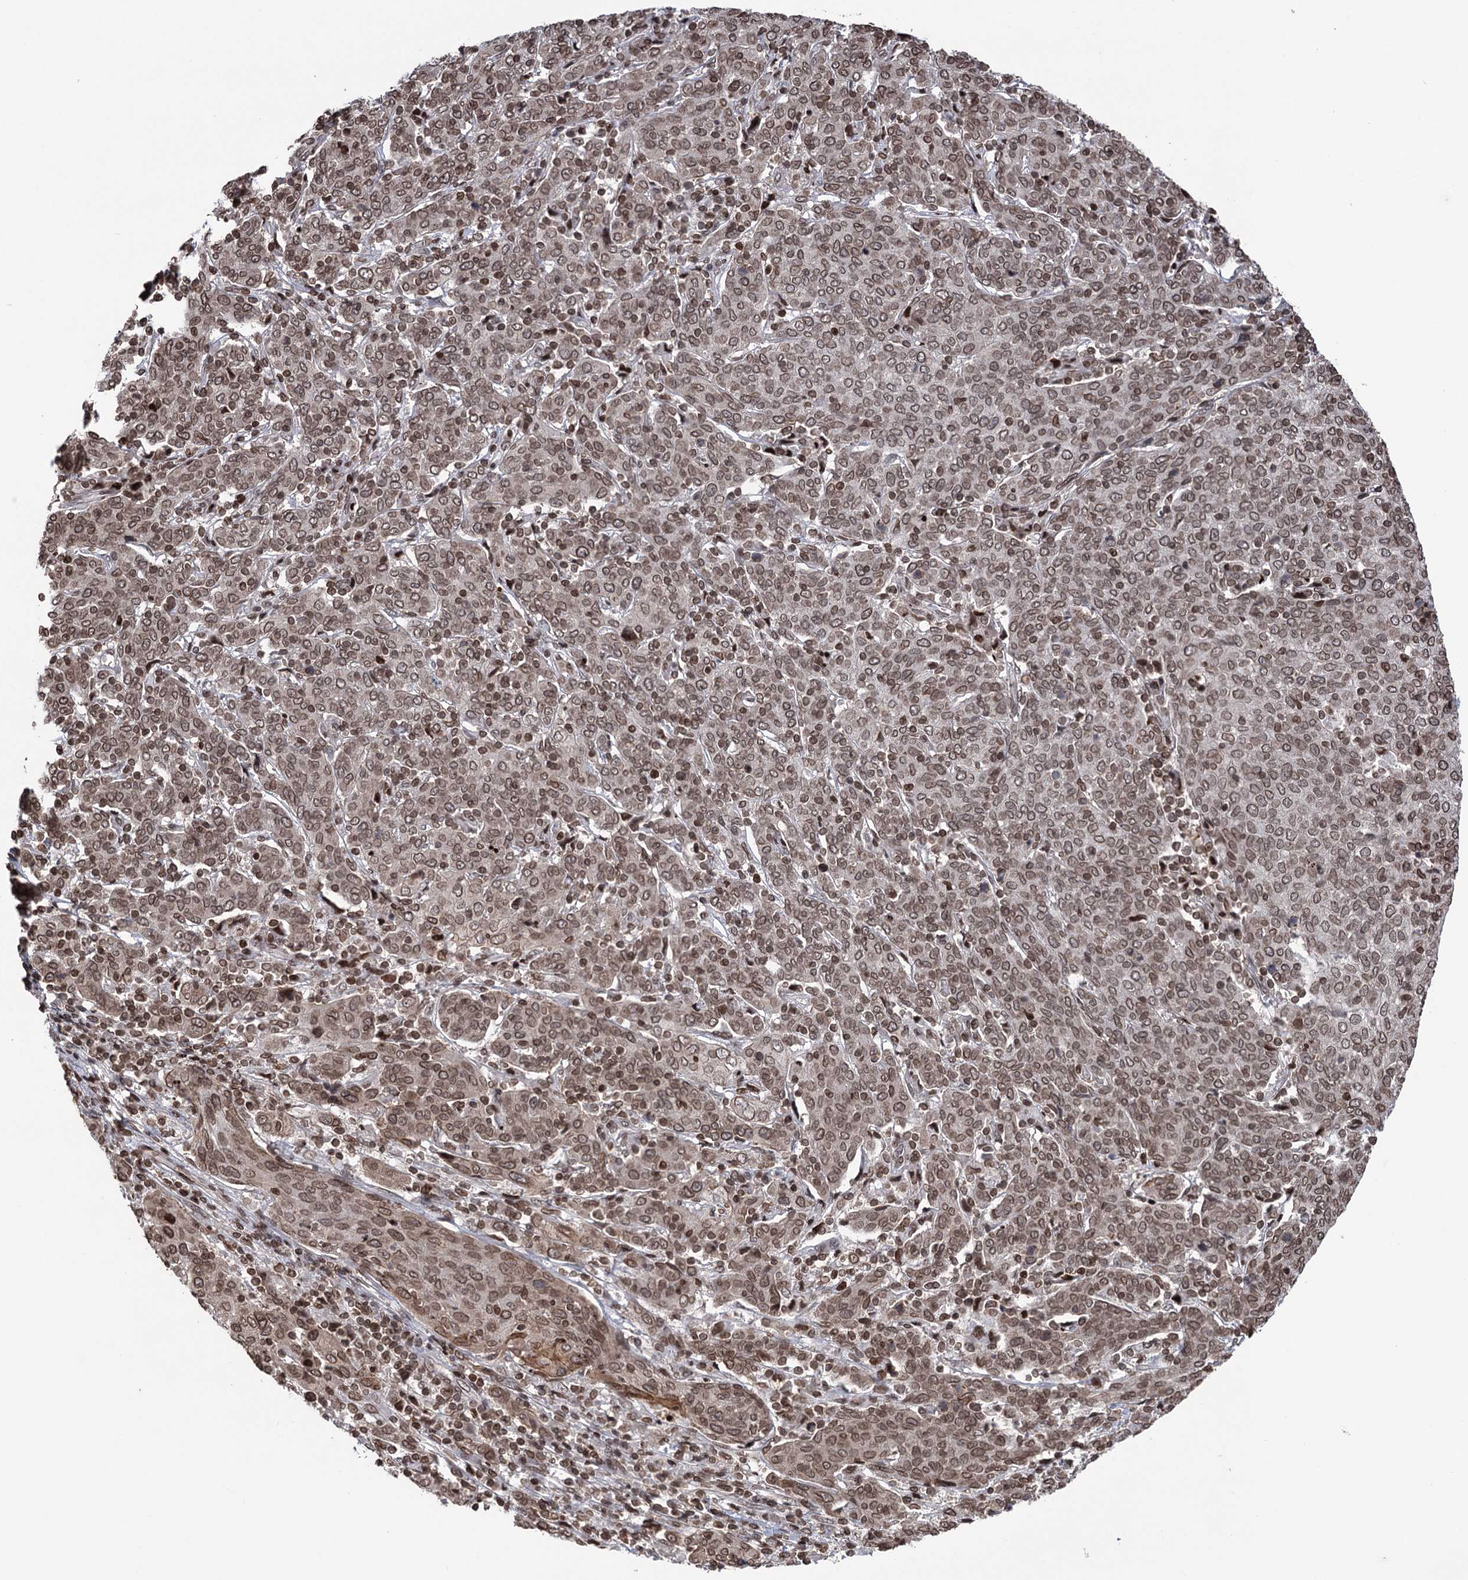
{"staining": {"intensity": "moderate", "quantity": ">75%", "location": "nuclear"}, "tissue": "cervical cancer", "cell_type": "Tumor cells", "image_type": "cancer", "snomed": [{"axis": "morphology", "description": "Squamous cell carcinoma, NOS"}, {"axis": "topography", "description": "Cervix"}], "caption": "This photomicrograph demonstrates IHC staining of human cervical squamous cell carcinoma, with medium moderate nuclear staining in approximately >75% of tumor cells.", "gene": "CCDC77", "patient": {"sex": "female", "age": 67}}